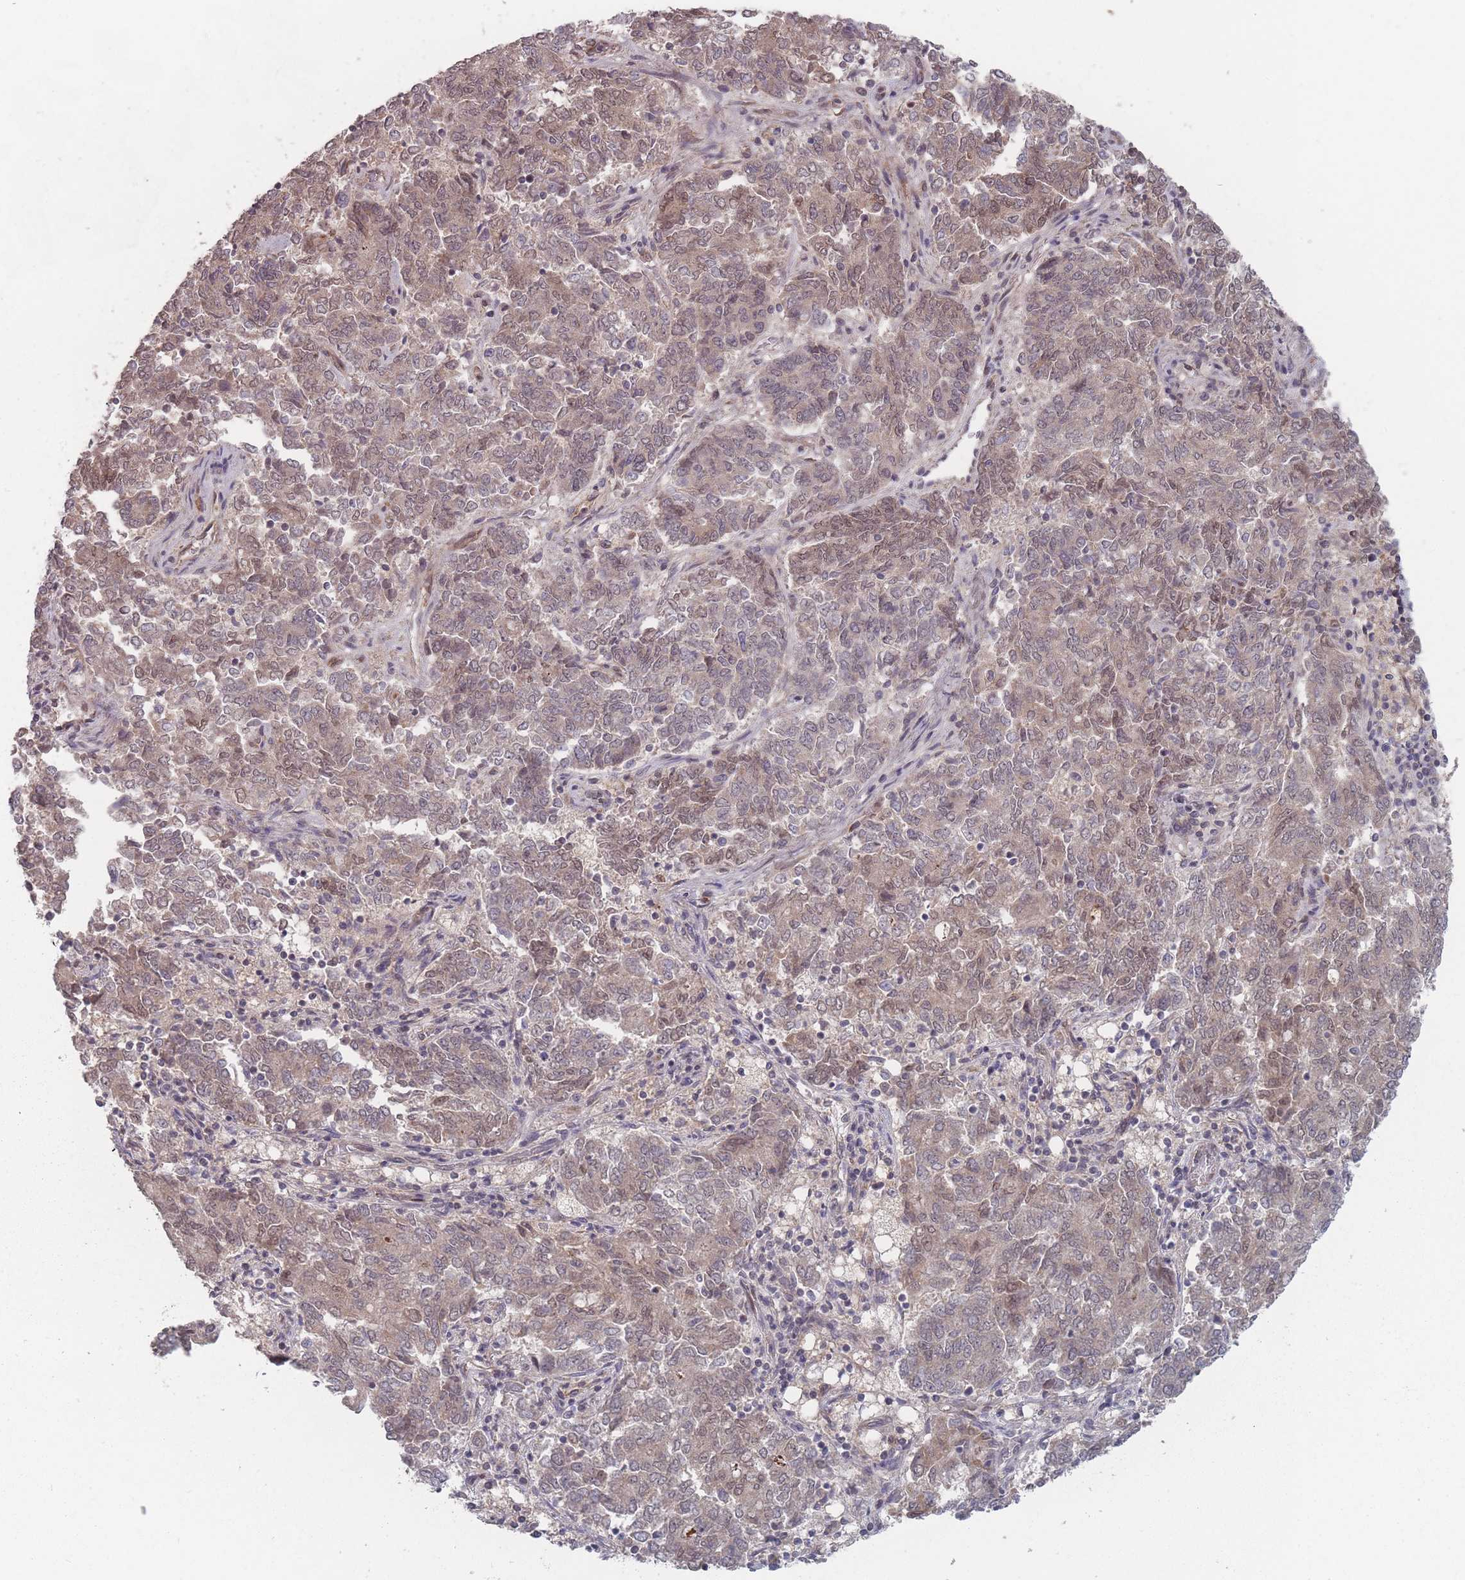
{"staining": {"intensity": "weak", "quantity": "25%-75%", "location": "cytoplasmic/membranous,nuclear"}, "tissue": "endometrial cancer", "cell_type": "Tumor cells", "image_type": "cancer", "snomed": [{"axis": "morphology", "description": "Adenocarcinoma, NOS"}, {"axis": "topography", "description": "Endometrium"}], "caption": "There is low levels of weak cytoplasmic/membranous and nuclear positivity in tumor cells of endometrial cancer, as demonstrated by immunohistochemical staining (brown color).", "gene": "CNTRL", "patient": {"sex": "female", "age": 80}}